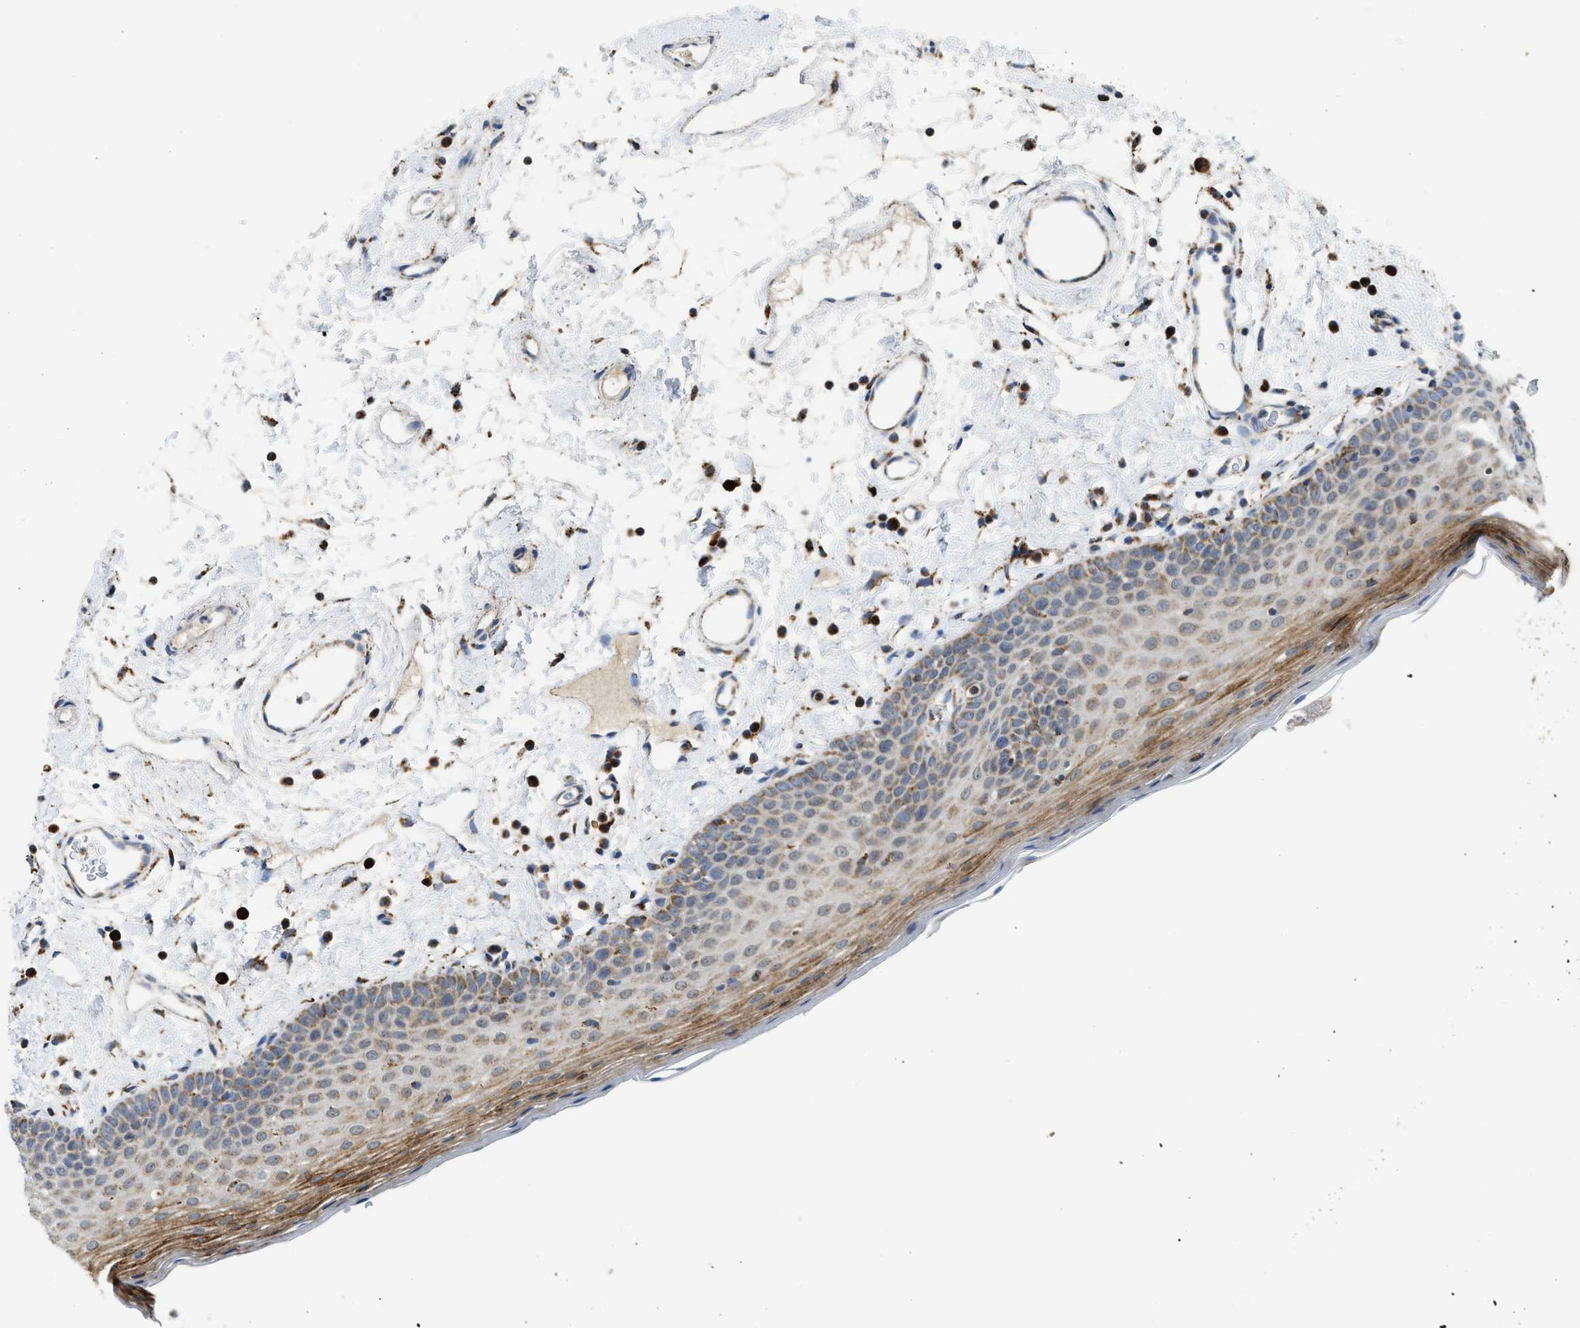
{"staining": {"intensity": "moderate", "quantity": "25%-75%", "location": "cytoplasmic/membranous"}, "tissue": "oral mucosa", "cell_type": "Squamous epithelial cells", "image_type": "normal", "snomed": [{"axis": "morphology", "description": "Normal tissue, NOS"}, {"axis": "topography", "description": "Oral tissue"}], "caption": "An image of oral mucosa stained for a protein shows moderate cytoplasmic/membranous brown staining in squamous epithelial cells. (IHC, brightfield microscopy, high magnification).", "gene": "GATD3", "patient": {"sex": "male", "age": 66}}